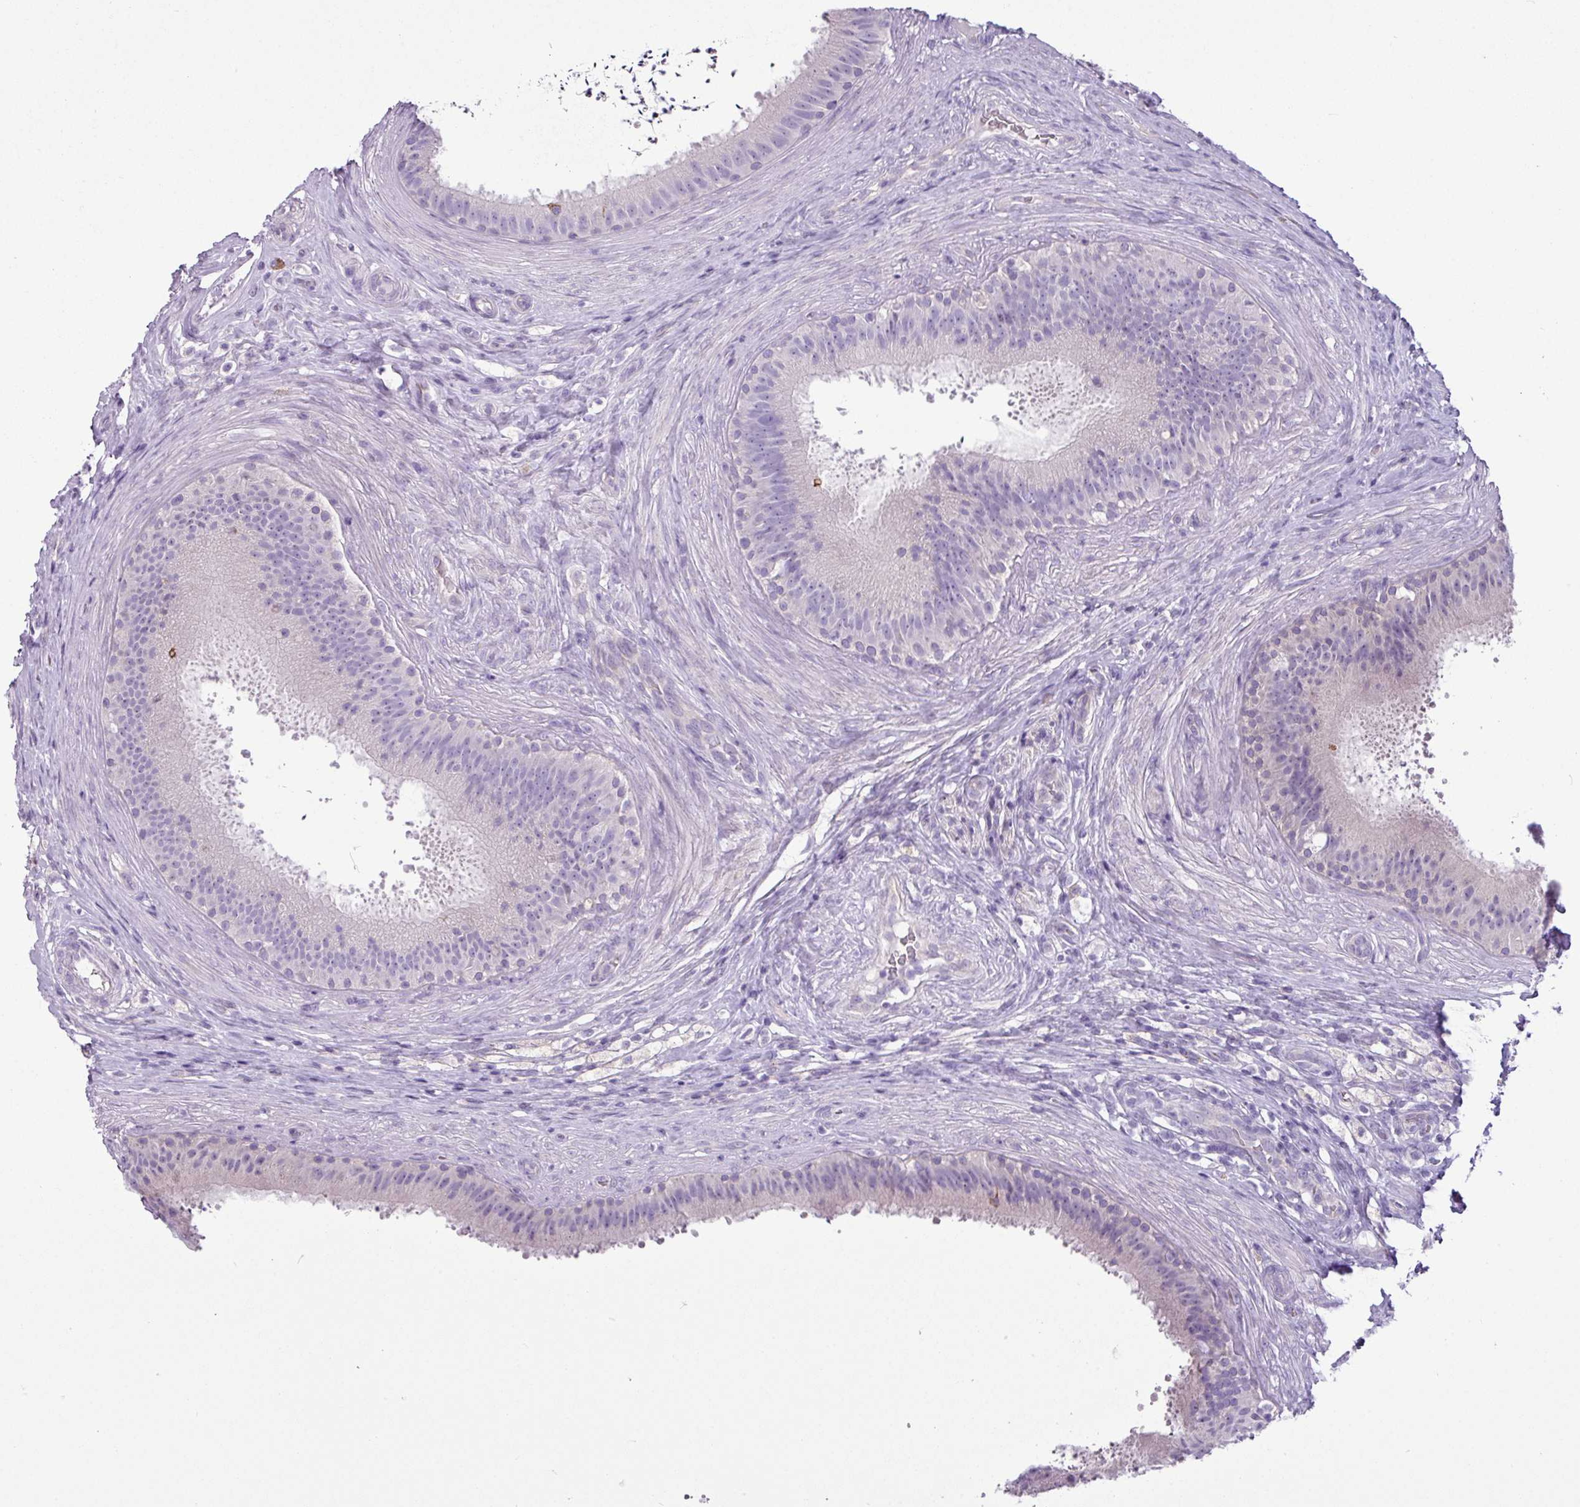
{"staining": {"intensity": "negative", "quantity": "none", "location": "none"}, "tissue": "epididymis", "cell_type": "Glandular cells", "image_type": "normal", "snomed": [{"axis": "morphology", "description": "Normal tissue, NOS"}, {"axis": "topography", "description": "Testis"}, {"axis": "topography", "description": "Epididymis"}], "caption": "This photomicrograph is of benign epididymis stained with IHC to label a protein in brown with the nuclei are counter-stained blue. There is no staining in glandular cells. (Stains: DAB immunohistochemistry (IHC) with hematoxylin counter stain, Microscopy: brightfield microscopy at high magnification).", "gene": "TMEM178B", "patient": {"sex": "male", "age": 41}}